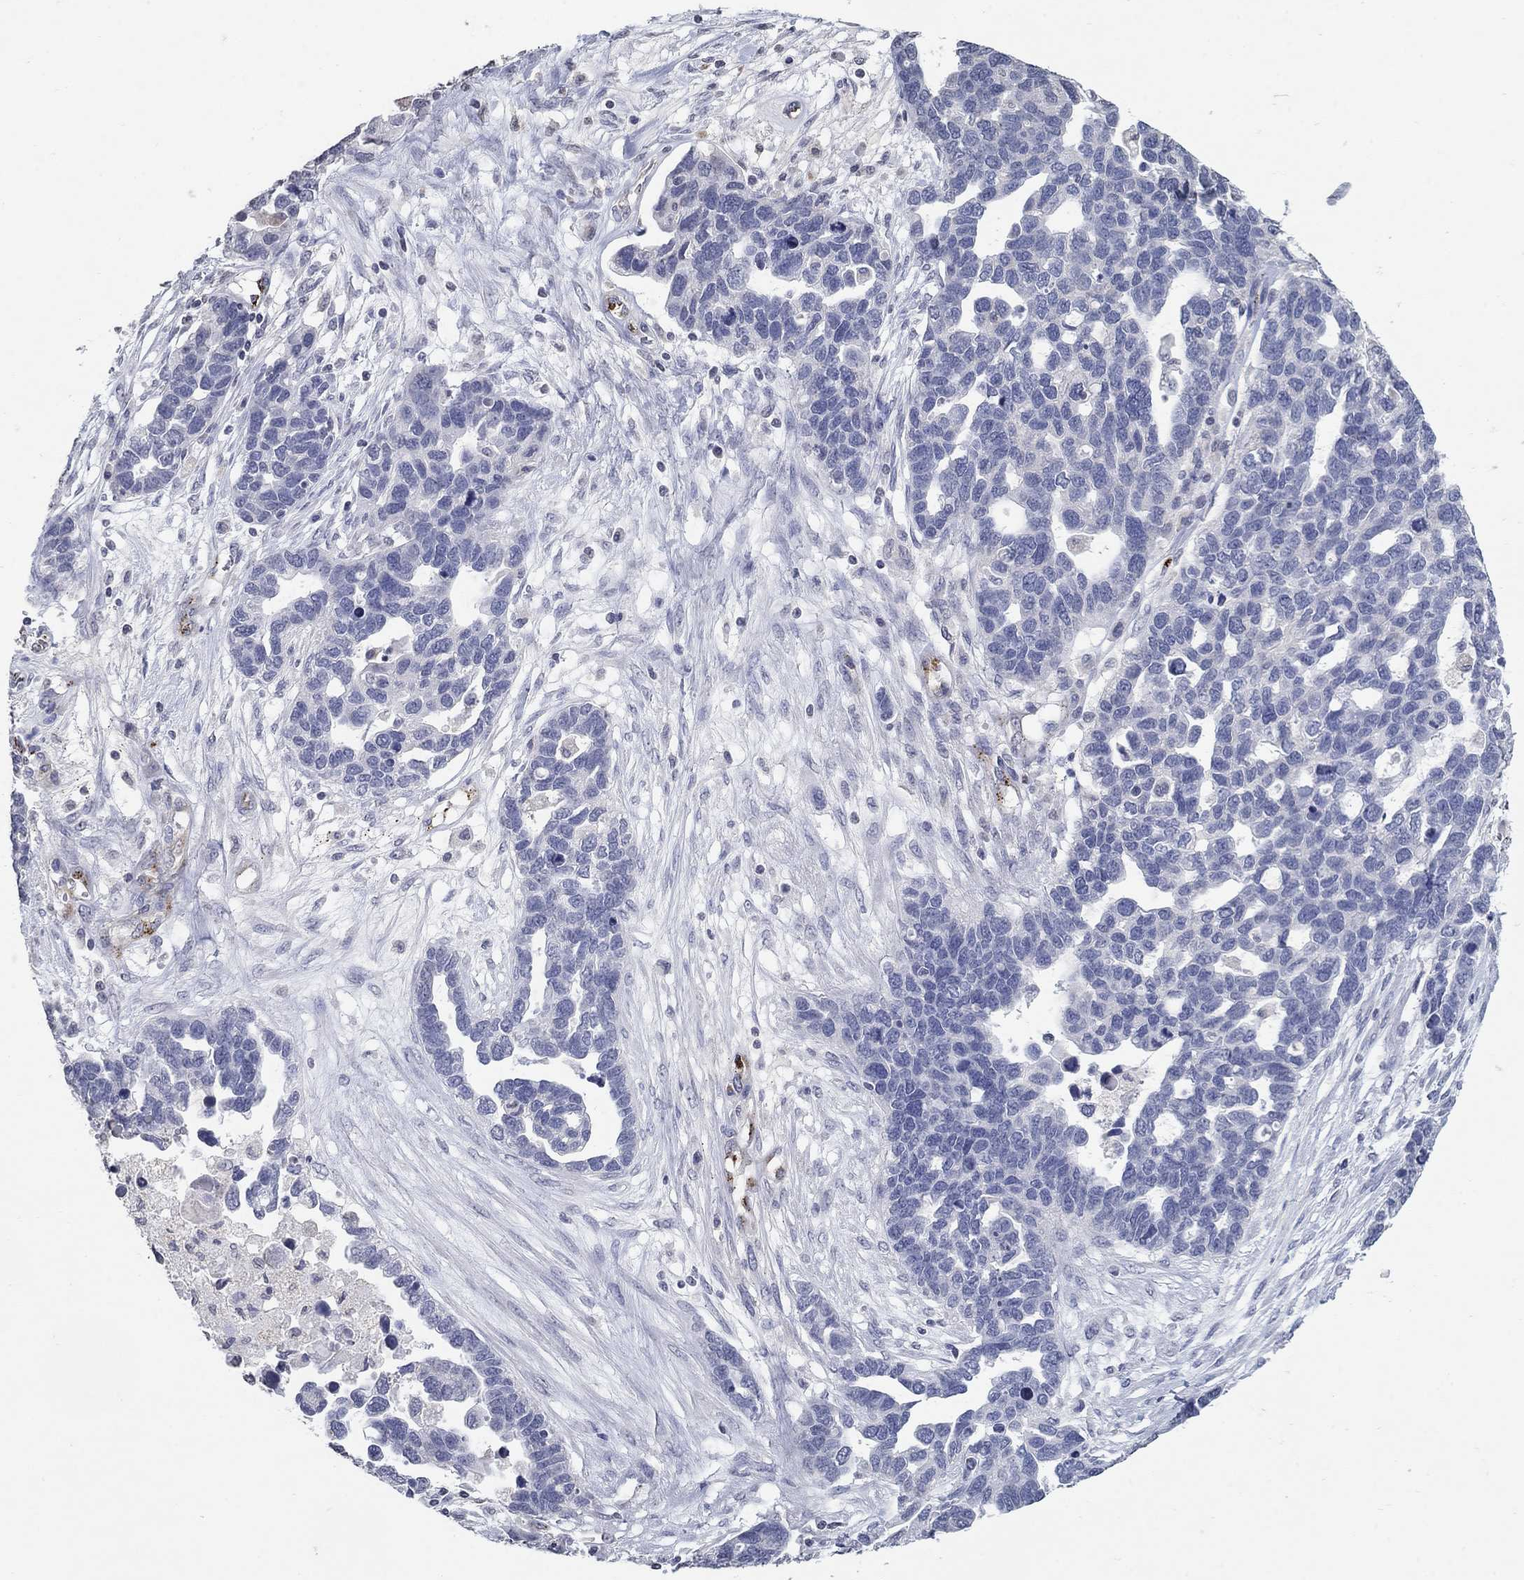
{"staining": {"intensity": "negative", "quantity": "none", "location": "none"}, "tissue": "ovarian cancer", "cell_type": "Tumor cells", "image_type": "cancer", "snomed": [{"axis": "morphology", "description": "Cystadenocarcinoma, serous, NOS"}, {"axis": "topography", "description": "Ovary"}], "caption": "Photomicrograph shows no protein staining in tumor cells of ovarian cancer tissue.", "gene": "TINAG", "patient": {"sex": "female", "age": 54}}